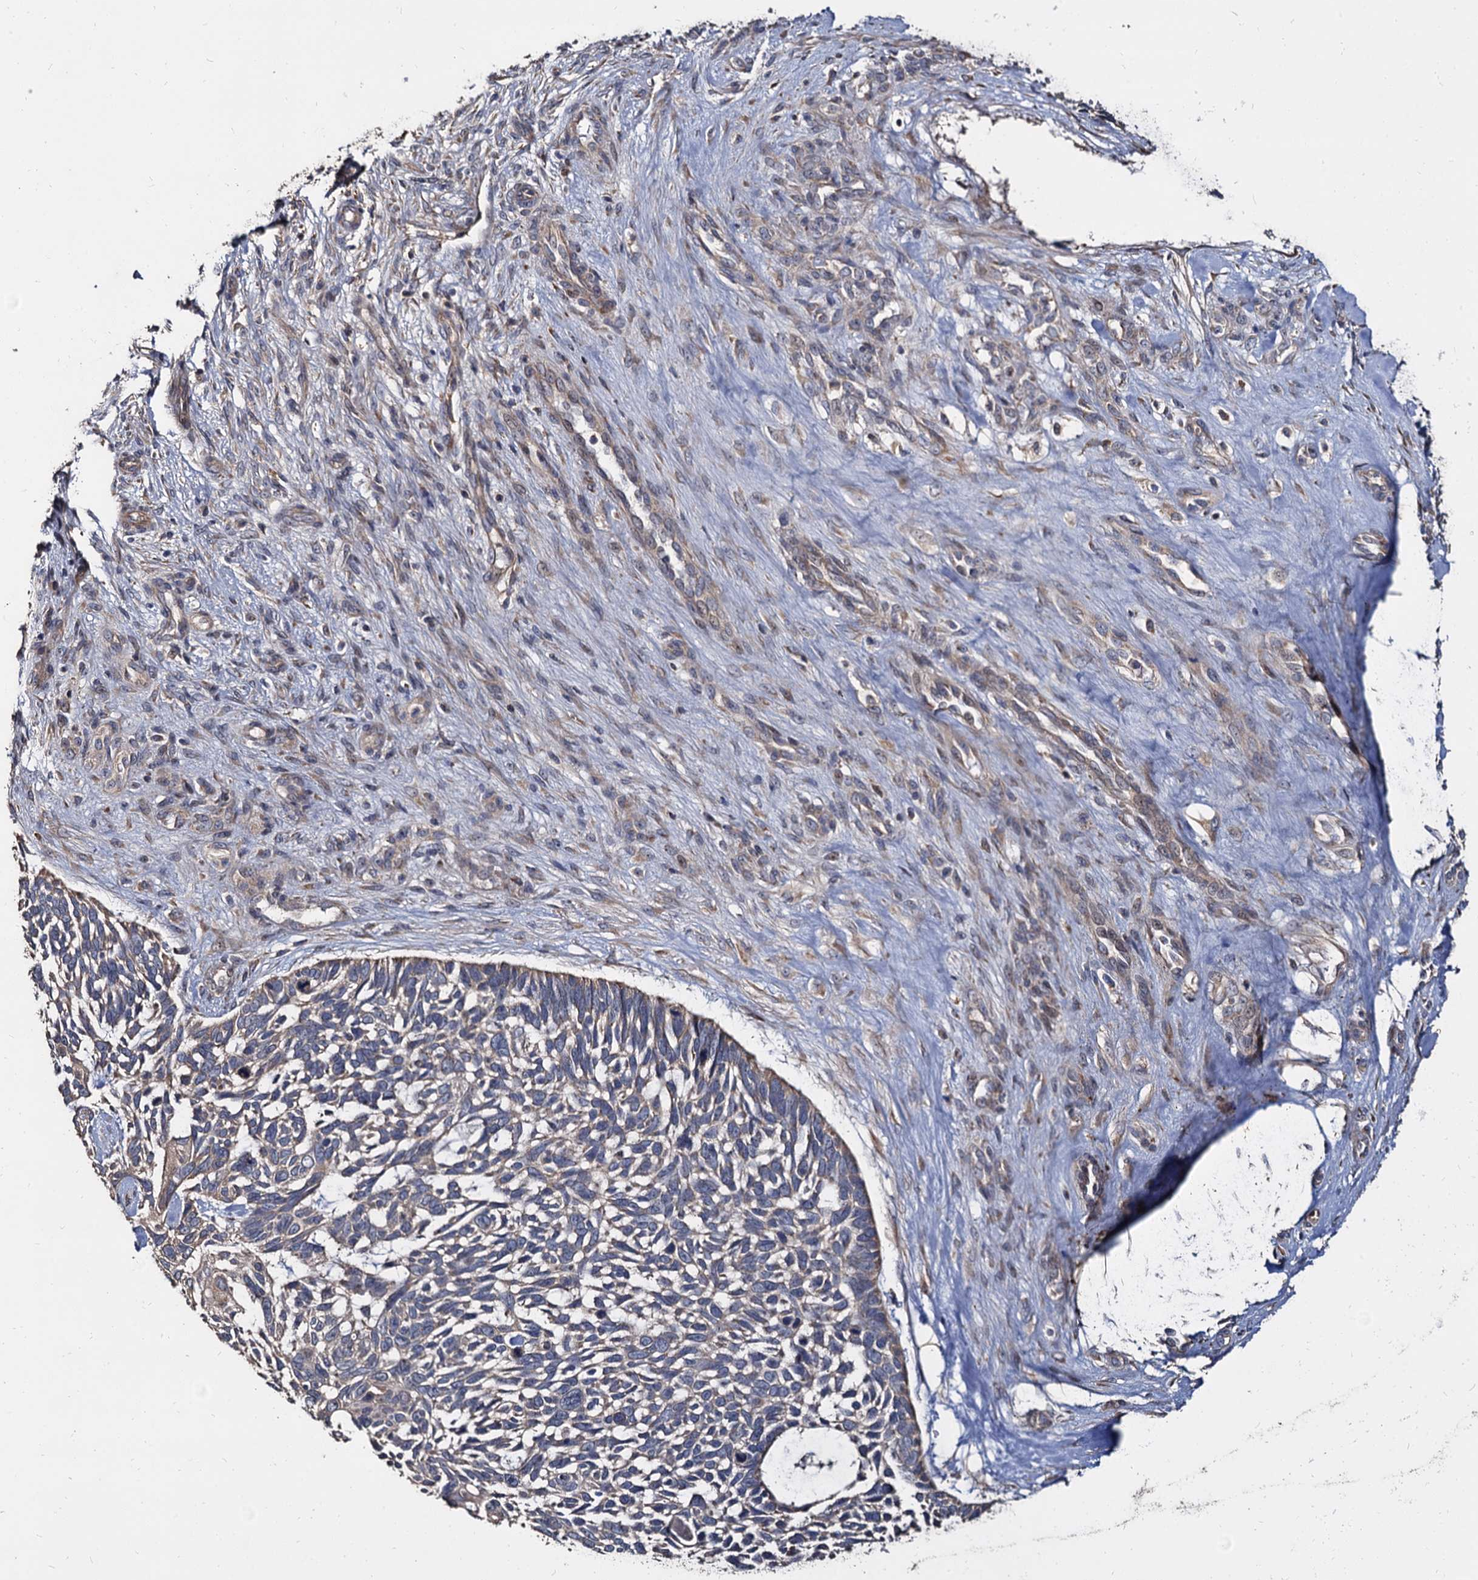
{"staining": {"intensity": "moderate", "quantity": "<25%", "location": "cytoplasmic/membranous"}, "tissue": "skin cancer", "cell_type": "Tumor cells", "image_type": "cancer", "snomed": [{"axis": "morphology", "description": "Basal cell carcinoma"}, {"axis": "topography", "description": "Skin"}], "caption": "DAB immunohistochemical staining of human skin cancer (basal cell carcinoma) exhibits moderate cytoplasmic/membranous protein positivity in about <25% of tumor cells. The staining is performed using DAB (3,3'-diaminobenzidine) brown chromogen to label protein expression. The nuclei are counter-stained blue using hematoxylin.", "gene": "WWC3", "patient": {"sex": "male", "age": 88}}